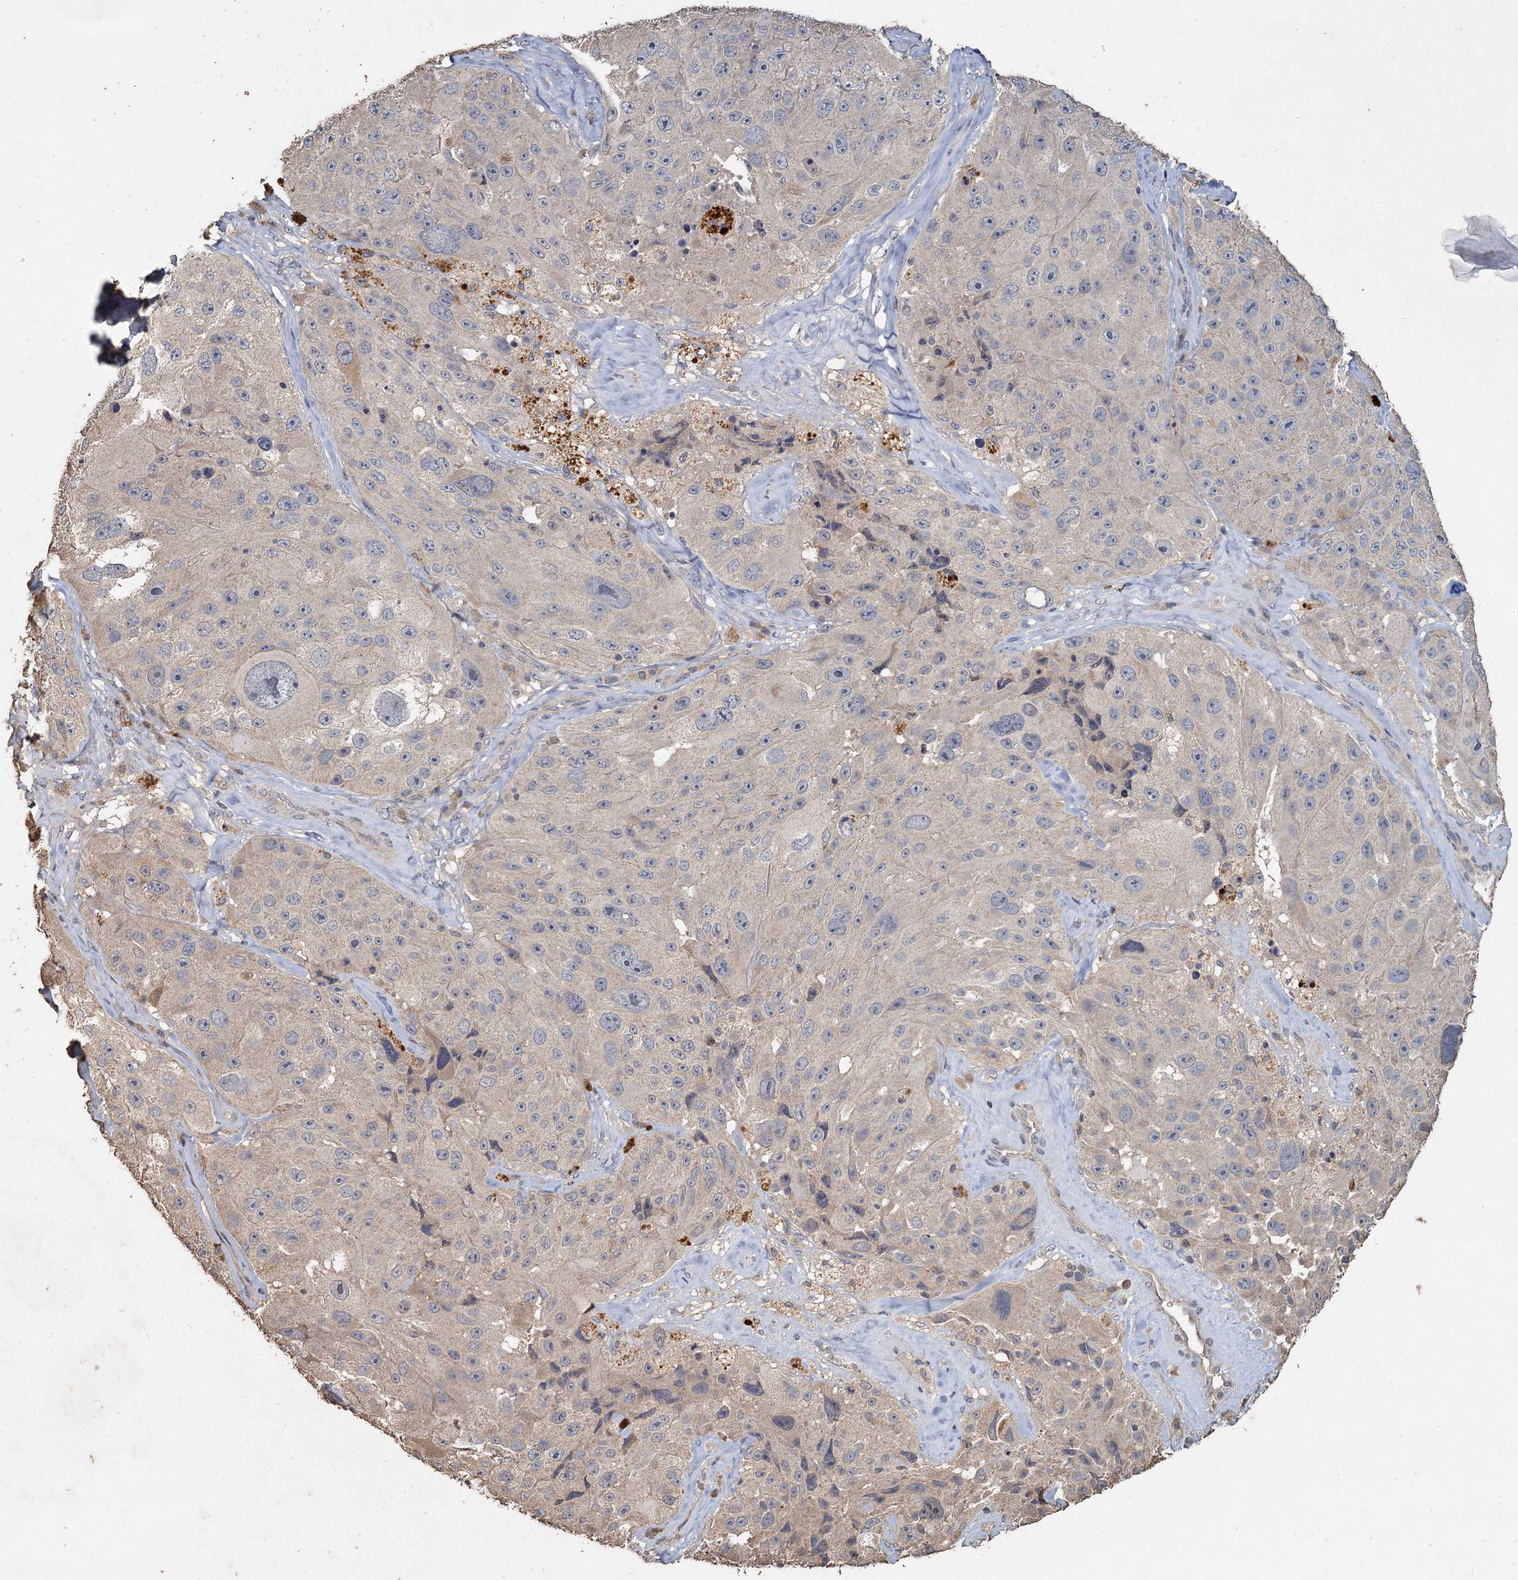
{"staining": {"intensity": "negative", "quantity": "none", "location": "none"}, "tissue": "melanoma", "cell_type": "Tumor cells", "image_type": "cancer", "snomed": [{"axis": "morphology", "description": "Malignant melanoma, Metastatic site"}, {"axis": "topography", "description": "Lymph node"}], "caption": "Immunohistochemistry histopathology image of neoplastic tissue: human malignant melanoma (metastatic site) stained with DAB (3,3'-diaminobenzidine) displays no significant protein staining in tumor cells. Brightfield microscopy of immunohistochemistry (IHC) stained with DAB (brown) and hematoxylin (blue), captured at high magnification.", "gene": "CCDC61", "patient": {"sex": "male", "age": 62}}